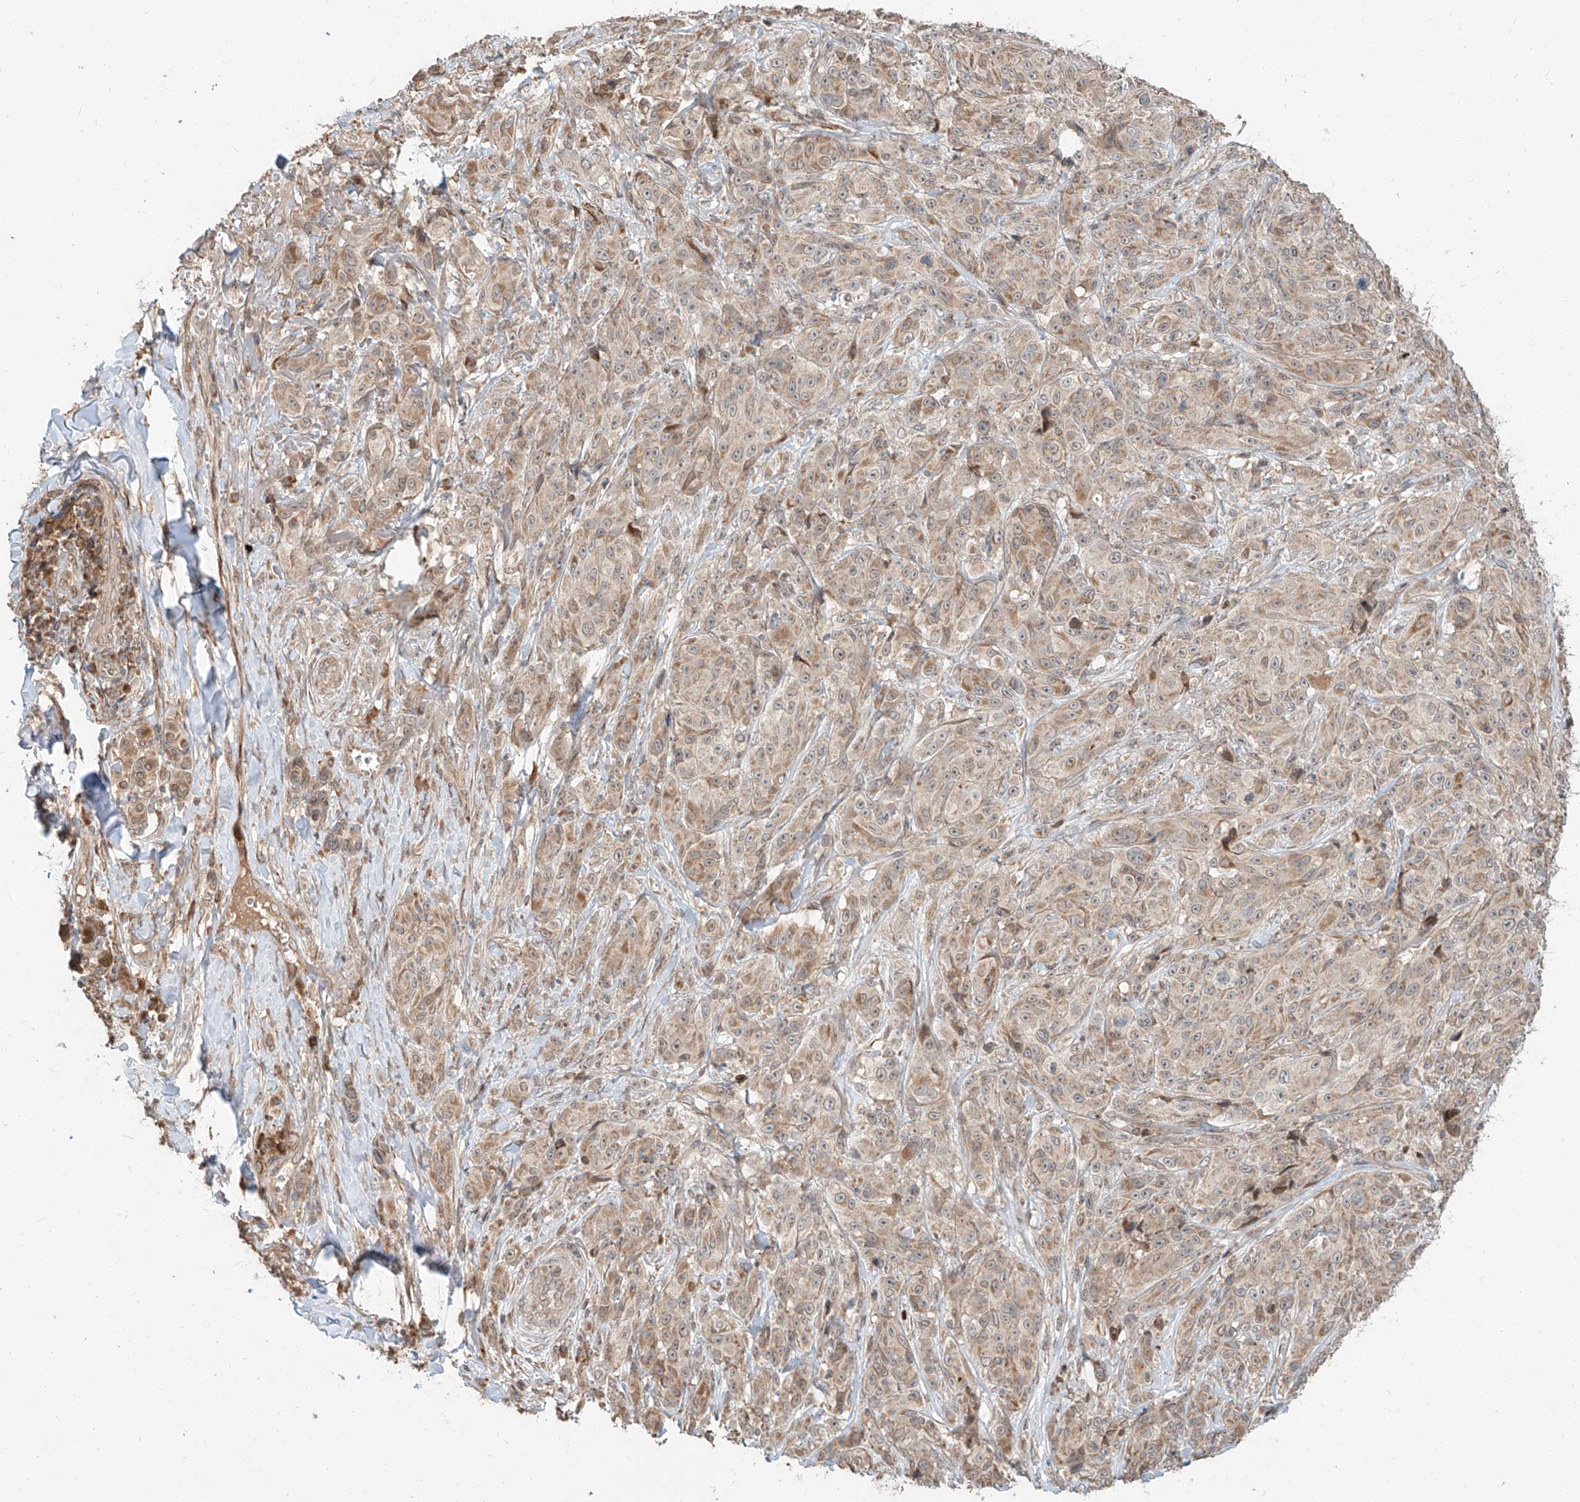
{"staining": {"intensity": "moderate", "quantity": ">75%", "location": "cytoplasmic/membranous"}, "tissue": "melanoma", "cell_type": "Tumor cells", "image_type": "cancer", "snomed": [{"axis": "morphology", "description": "Malignant melanoma, NOS"}, {"axis": "topography", "description": "Skin"}], "caption": "Melanoma stained with a brown dye exhibits moderate cytoplasmic/membranous positive positivity in about >75% of tumor cells.", "gene": "STX19", "patient": {"sex": "male", "age": 73}}